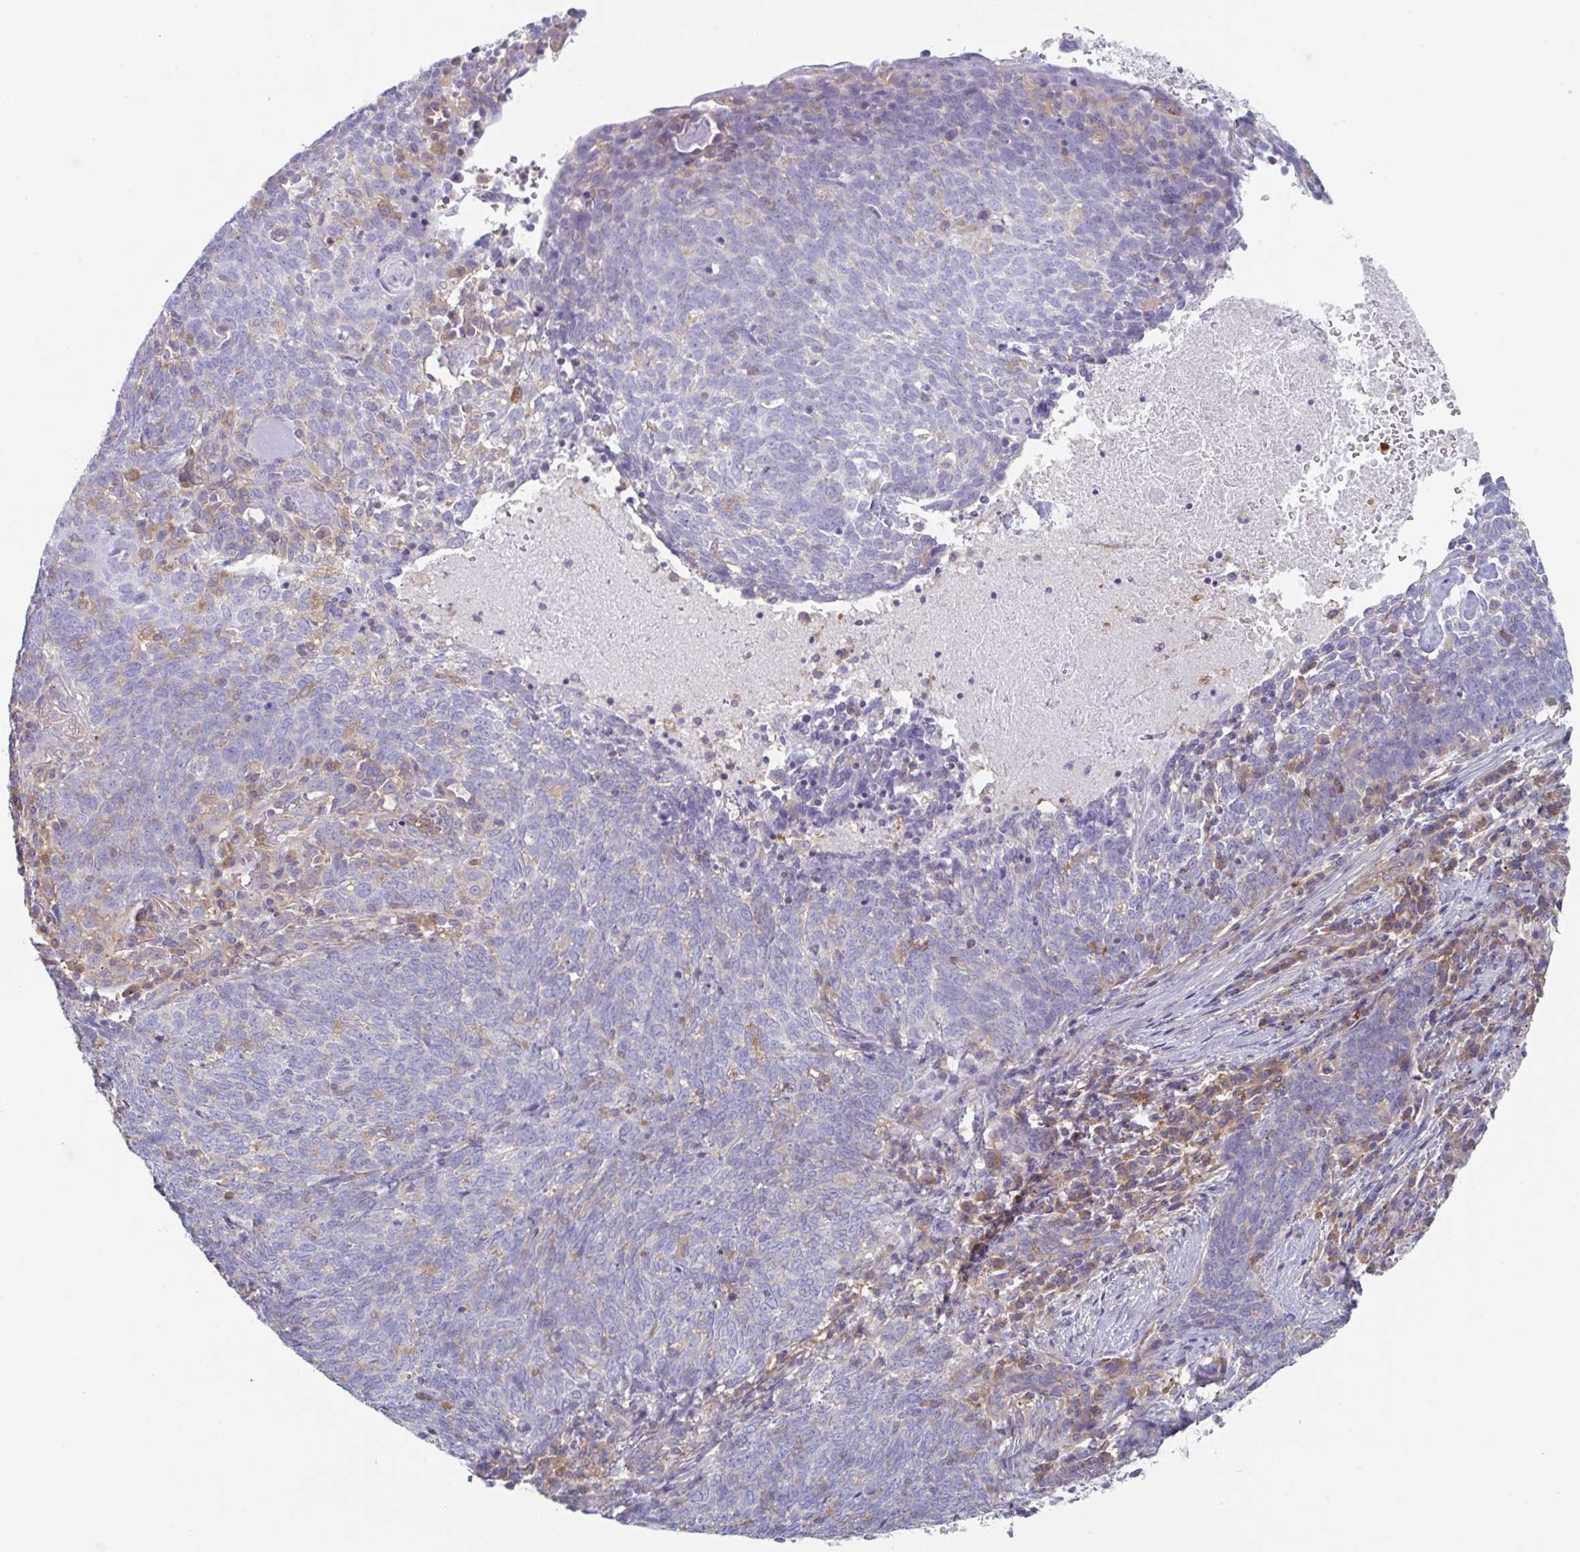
{"staining": {"intensity": "negative", "quantity": "none", "location": "none"}, "tissue": "lung cancer", "cell_type": "Tumor cells", "image_type": "cancer", "snomed": [{"axis": "morphology", "description": "Squamous cell carcinoma, NOS"}, {"axis": "topography", "description": "Lung"}], "caption": "IHC photomicrograph of human lung squamous cell carcinoma stained for a protein (brown), which shows no staining in tumor cells.", "gene": "AMPD2", "patient": {"sex": "female", "age": 72}}